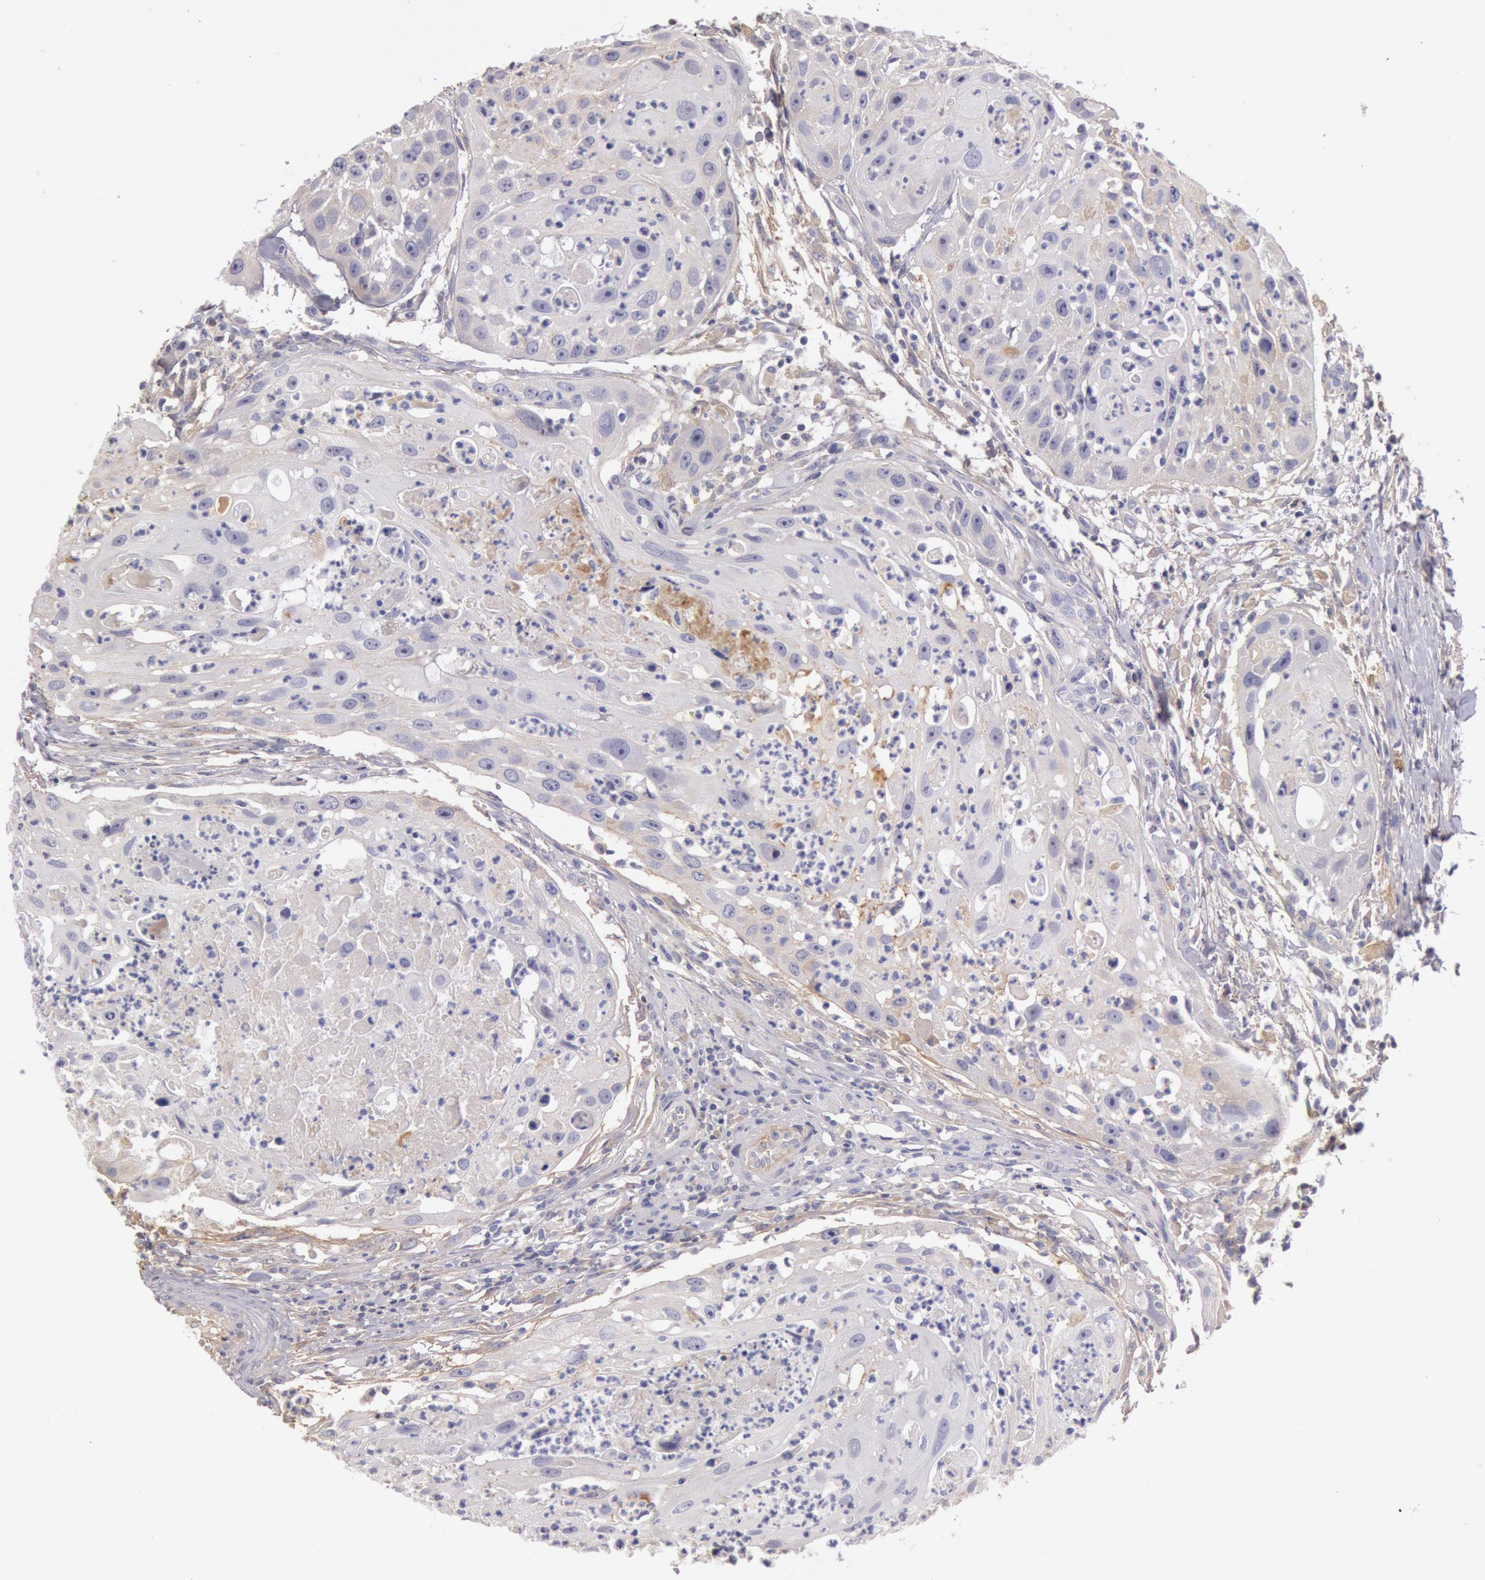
{"staining": {"intensity": "negative", "quantity": "none", "location": "none"}, "tissue": "head and neck cancer", "cell_type": "Tumor cells", "image_type": "cancer", "snomed": [{"axis": "morphology", "description": "Squamous cell carcinoma, NOS"}, {"axis": "topography", "description": "Head-Neck"}], "caption": "Tumor cells are negative for brown protein staining in head and neck cancer.", "gene": "C1R", "patient": {"sex": "male", "age": 64}}